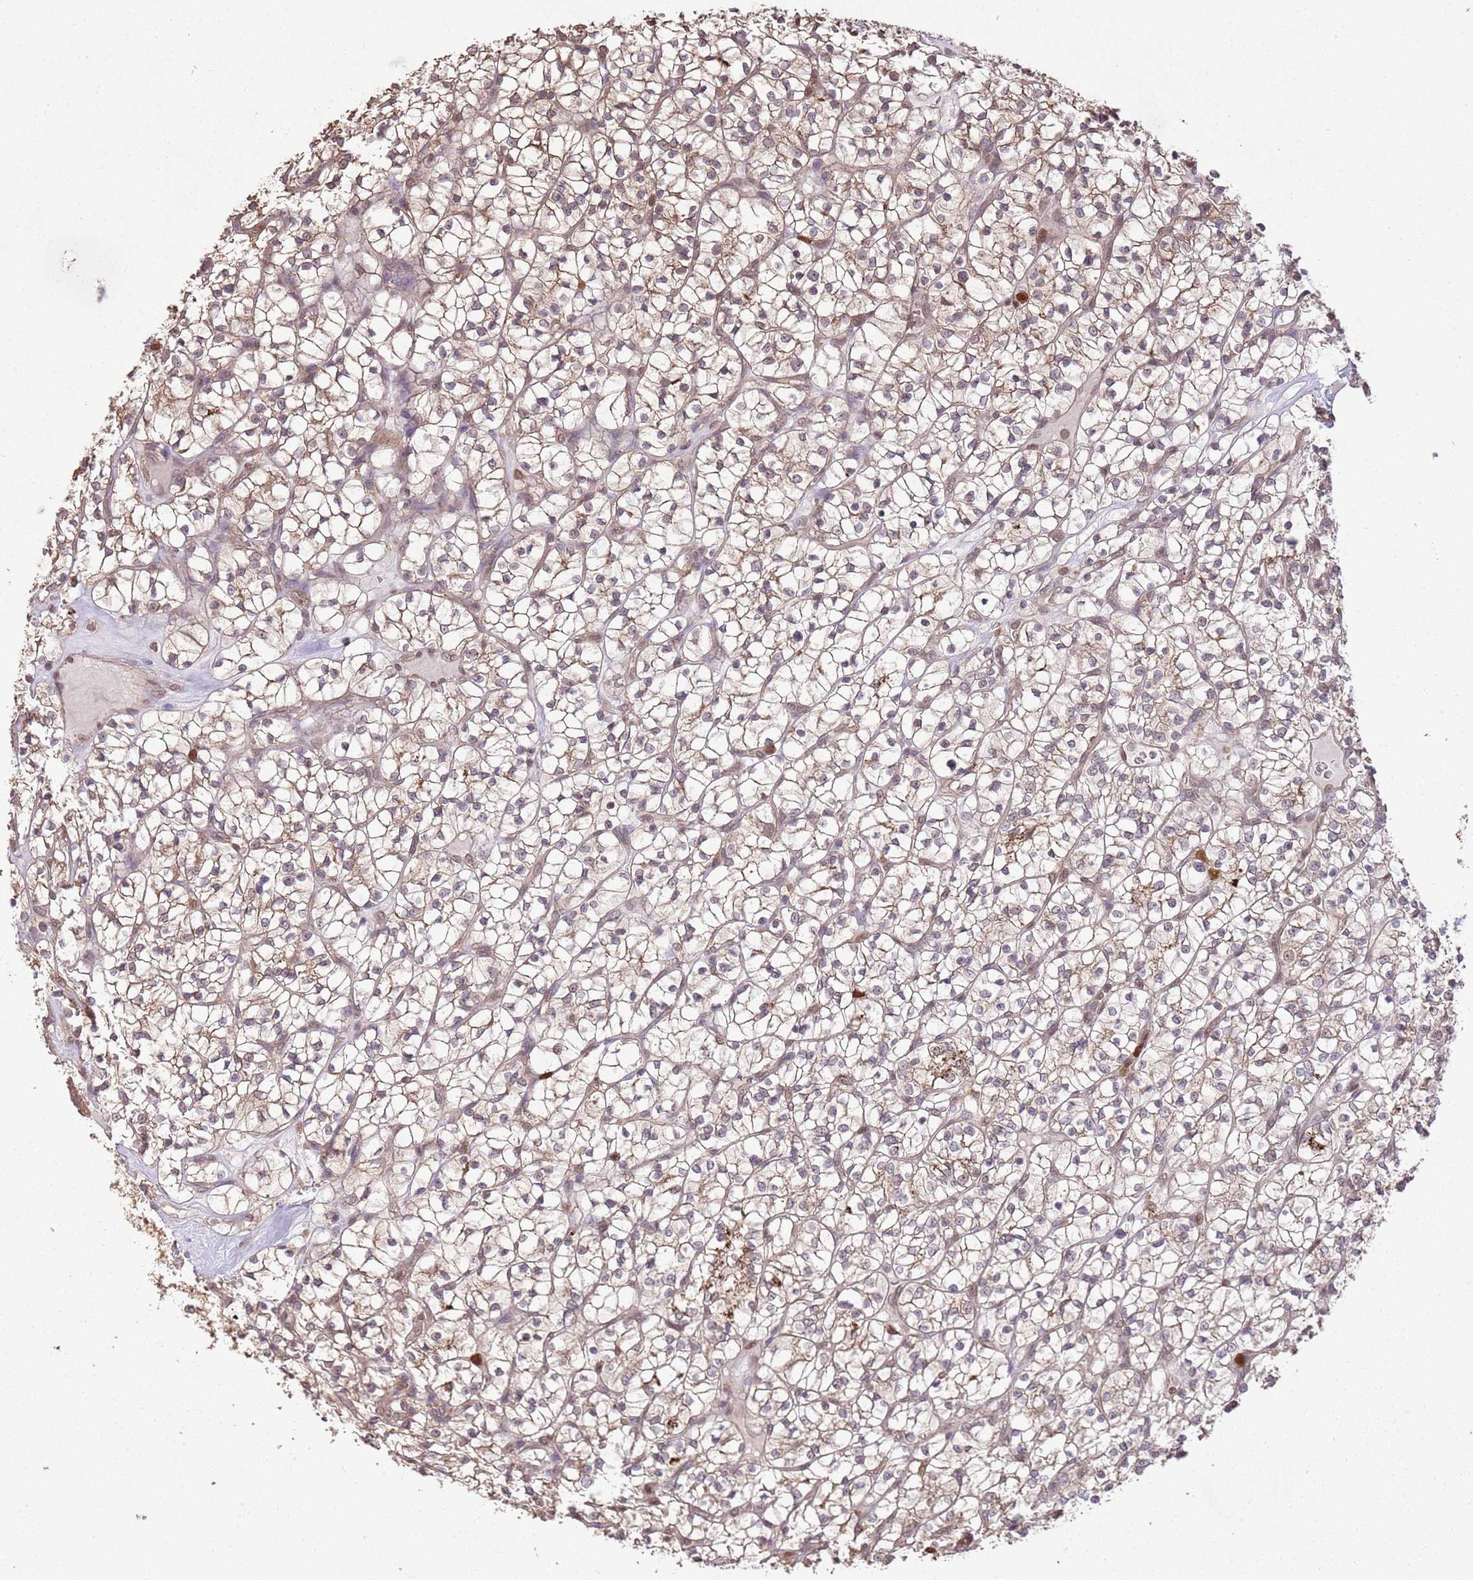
{"staining": {"intensity": "moderate", "quantity": ">75%", "location": "cytoplasmic/membranous,nuclear"}, "tissue": "renal cancer", "cell_type": "Tumor cells", "image_type": "cancer", "snomed": [{"axis": "morphology", "description": "Adenocarcinoma, NOS"}, {"axis": "topography", "description": "Kidney"}], "caption": "Immunohistochemical staining of adenocarcinoma (renal) displays medium levels of moderate cytoplasmic/membranous and nuclear protein positivity in approximately >75% of tumor cells.", "gene": "AMIGO1", "patient": {"sex": "female", "age": 64}}